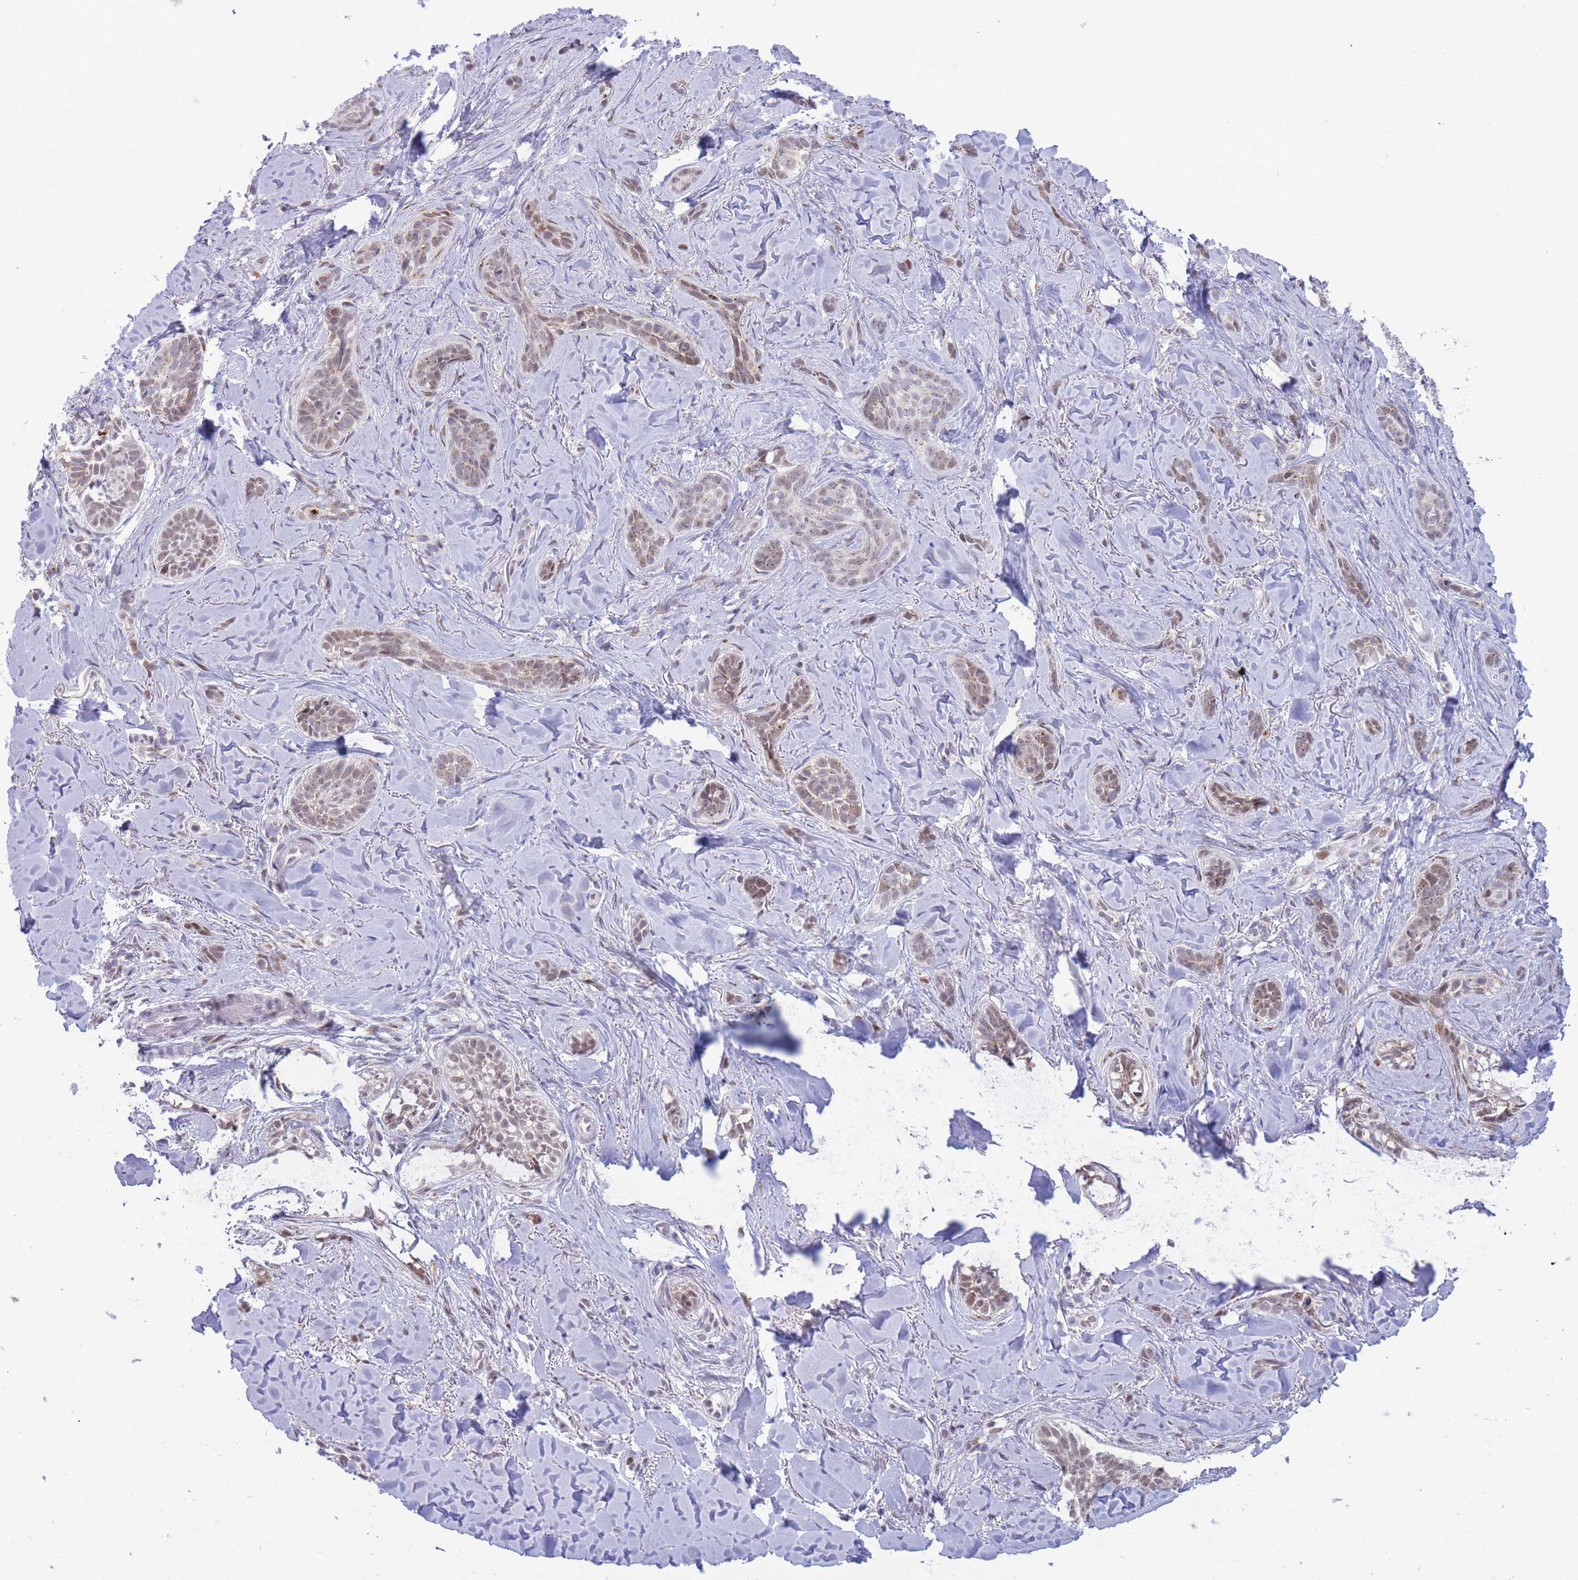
{"staining": {"intensity": "weak", "quantity": "25%-75%", "location": "cytoplasmic/membranous,nuclear"}, "tissue": "skin cancer", "cell_type": "Tumor cells", "image_type": "cancer", "snomed": [{"axis": "morphology", "description": "Basal cell carcinoma"}, {"axis": "topography", "description": "Skin"}], "caption": "Weak cytoplasmic/membranous and nuclear expression is present in about 25%-75% of tumor cells in skin basal cell carcinoma. (IHC, brightfield microscopy, high magnification).", "gene": "INO80C", "patient": {"sex": "female", "age": 55}}